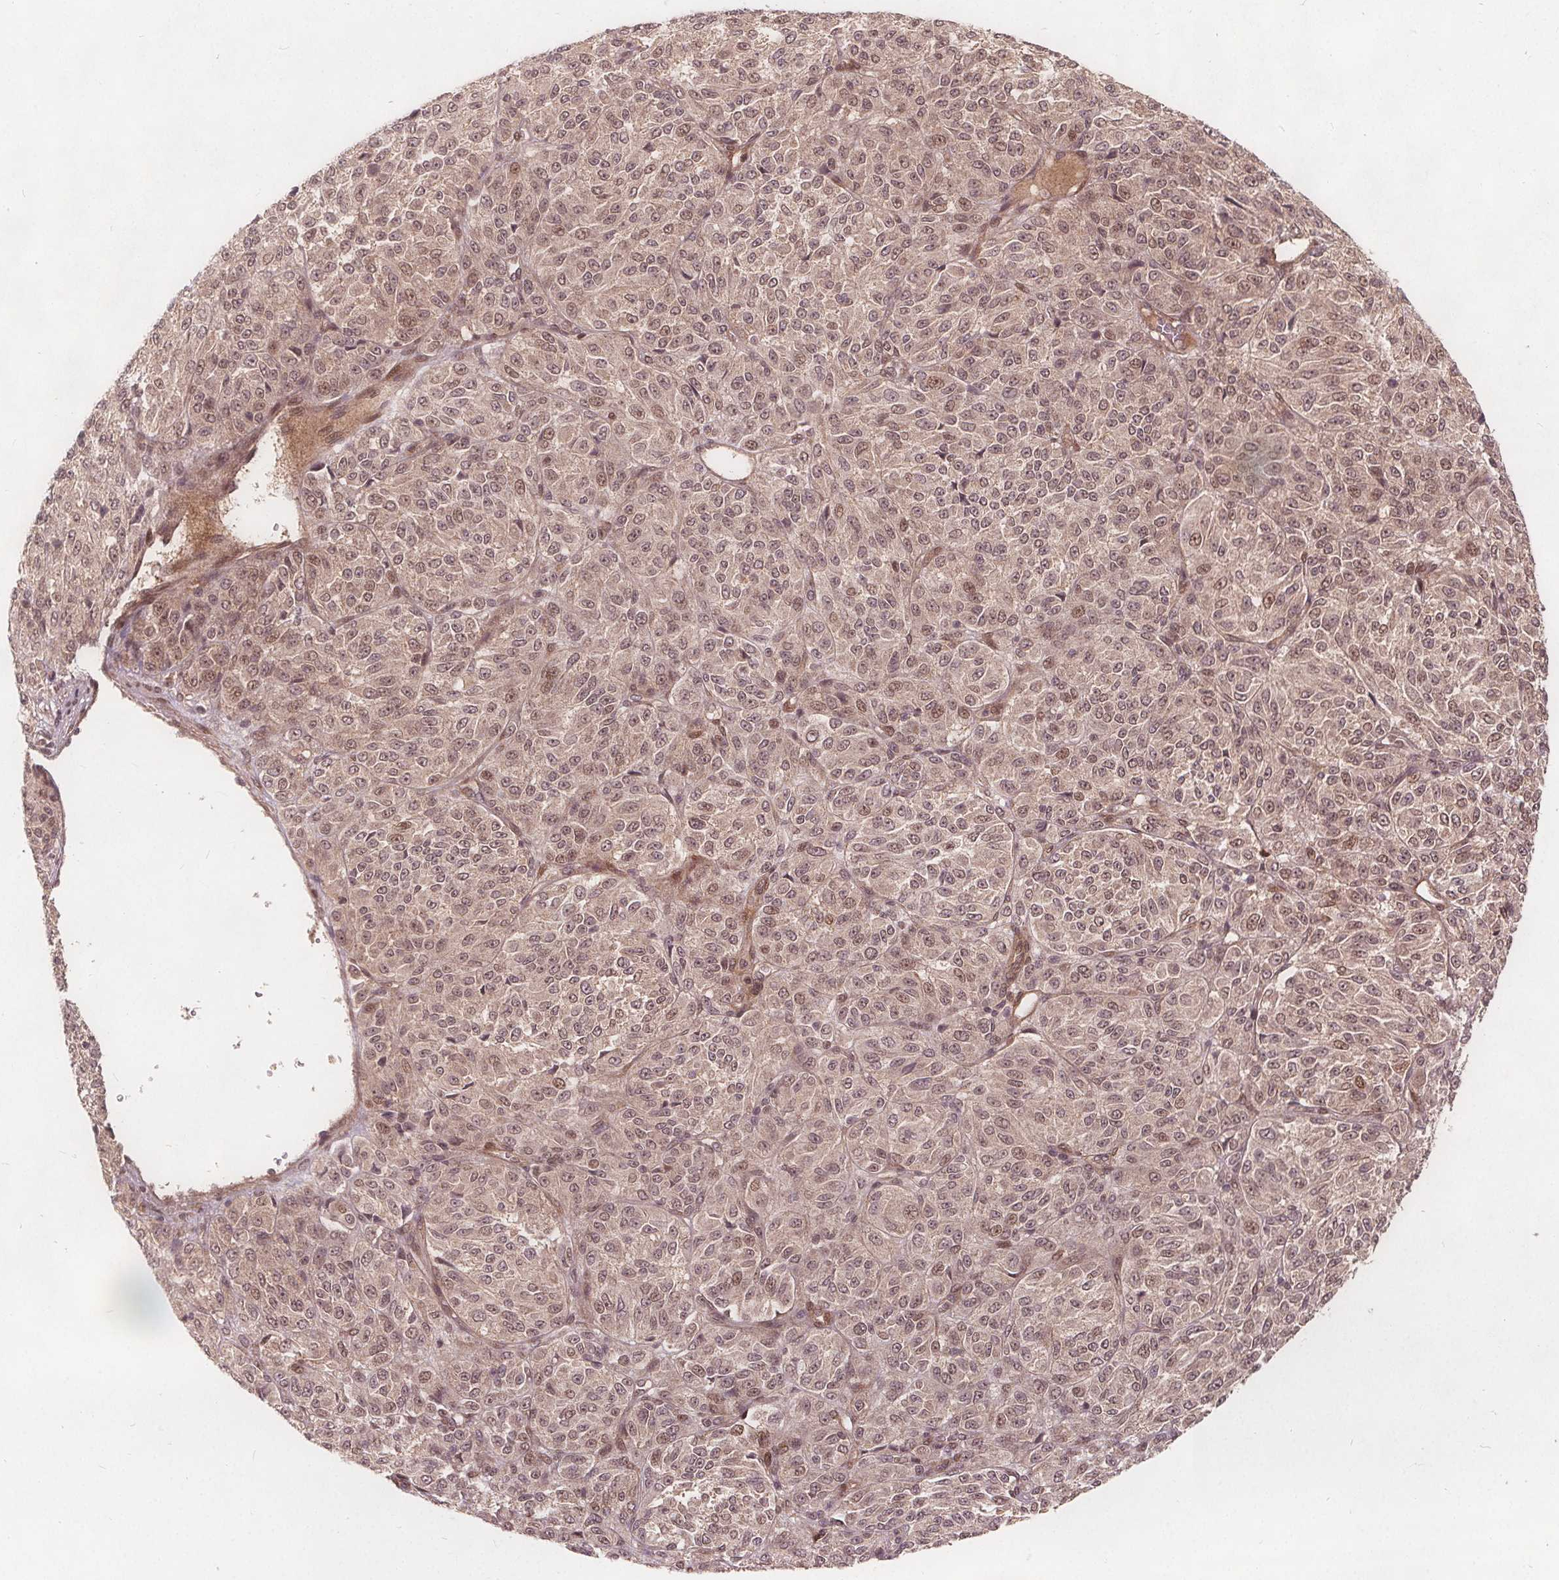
{"staining": {"intensity": "moderate", "quantity": ">75%", "location": "cytoplasmic/membranous,nuclear"}, "tissue": "melanoma", "cell_type": "Tumor cells", "image_type": "cancer", "snomed": [{"axis": "morphology", "description": "Malignant melanoma, Metastatic site"}, {"axis": "topography", "description": "Brain"}], "caption": "IHC histopathology image of human melanoma stained for a protein (brown), which reveals medium levels of moderate cytoplasmic/membranous and nuclear positivity in about >75% of tumor cells.", "gene": "PPP1CB", "patient": {"sex": "female", "age": 56}}